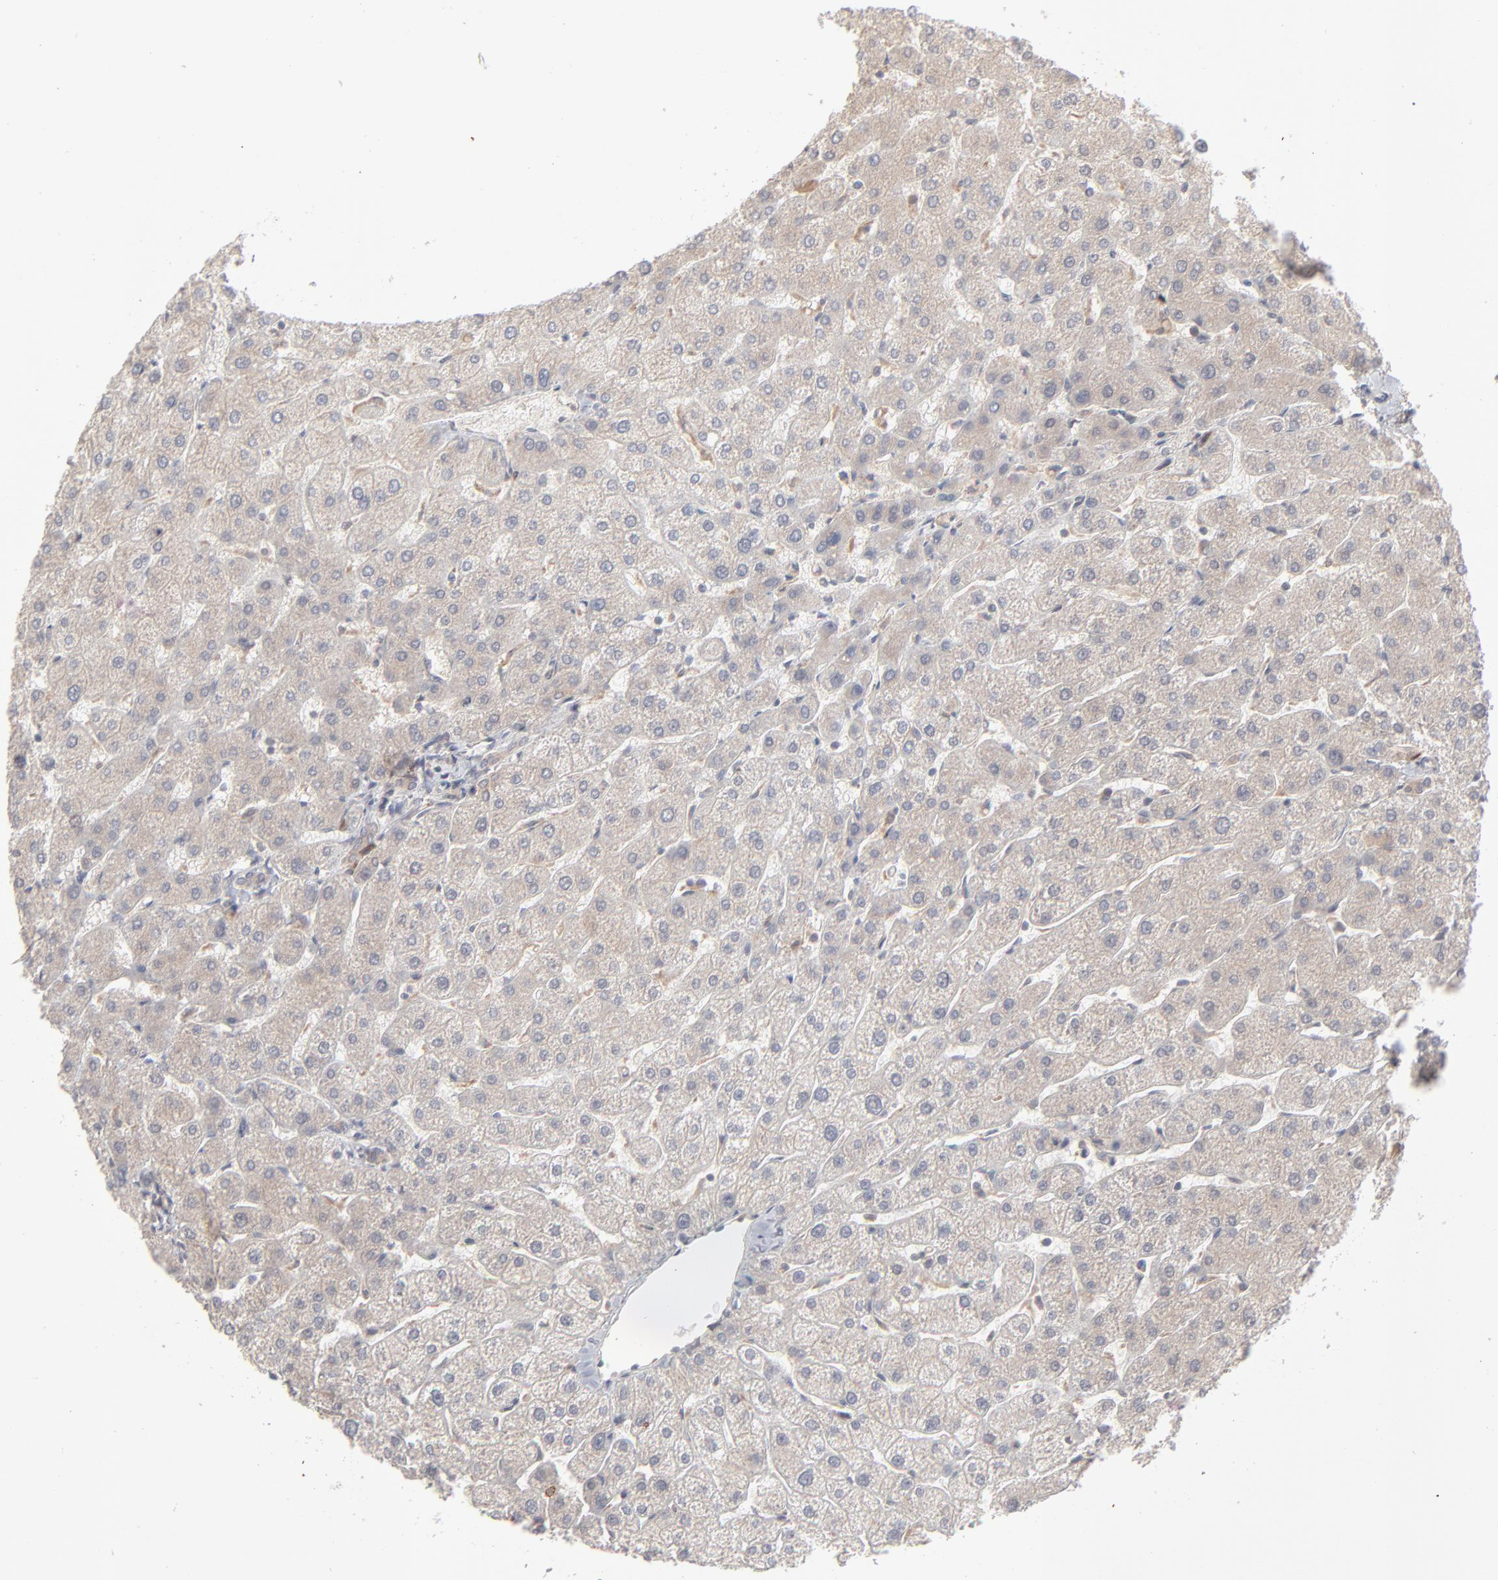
{"staining": {"intensity": "weak", "quantity": ">75%", "location": "cytoplasmic/membranous"}, "tissue": "liver", "cell_type": "Cholangiocytes", "image_type": "normal", "snomed": [{"axis": "morphology", "description": "Normal tissue, NOS"}, {"axis": "topography", "description": "Liver"}], "caption": "Weak cytoplasmic/membranous protein expression is identified in approximately >75% of cholangiocytes in liver.", "gene": "SCFD1", "patient": {"sex": "male", "age": 67}}